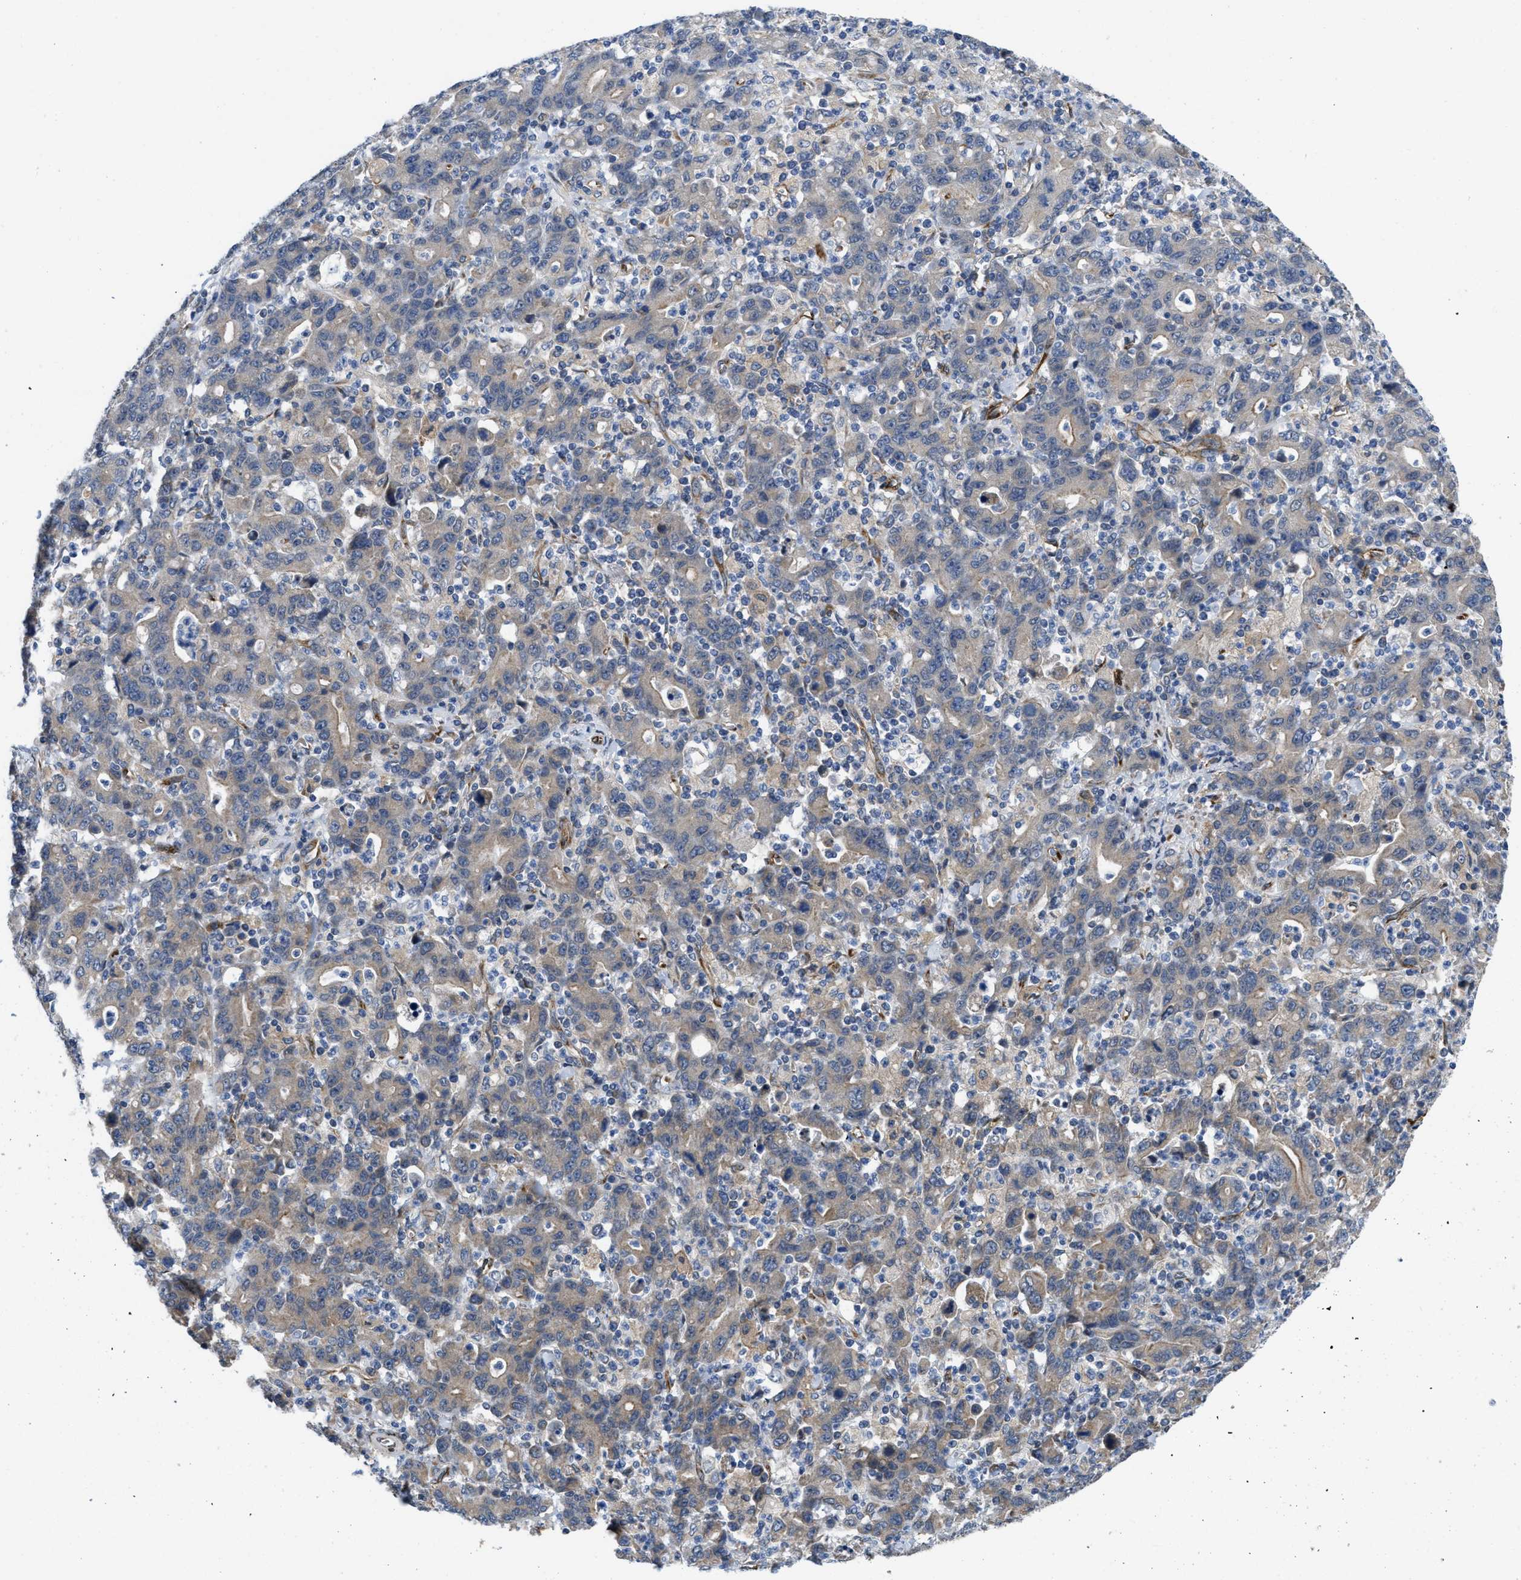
{"staining": {"intensity": "weak", "quantity": ">75%", "location": "cytoplasmic/membranous"}, "tissue": "stomach cancer", "cell_type": "Tumor cells", "image_type": "cancer", "snomed": [{"axis": "morphology", "description": "Adenocarcinoma, NOS"}, {"axis": "topography", "description": "Stomach, upper"}], "caption": "Weak cytoplasmic/membranous protein staining is present in about >75% of tumor cells in stomach cancer. The staining was performed using DAB (3,3'-diaminobenzidine), with brown indicating positive protein expression. Nuclei are stained blue with hematoxylin.", "gene": "EOGT", "patient": {"sex": "male", "age": 69}}